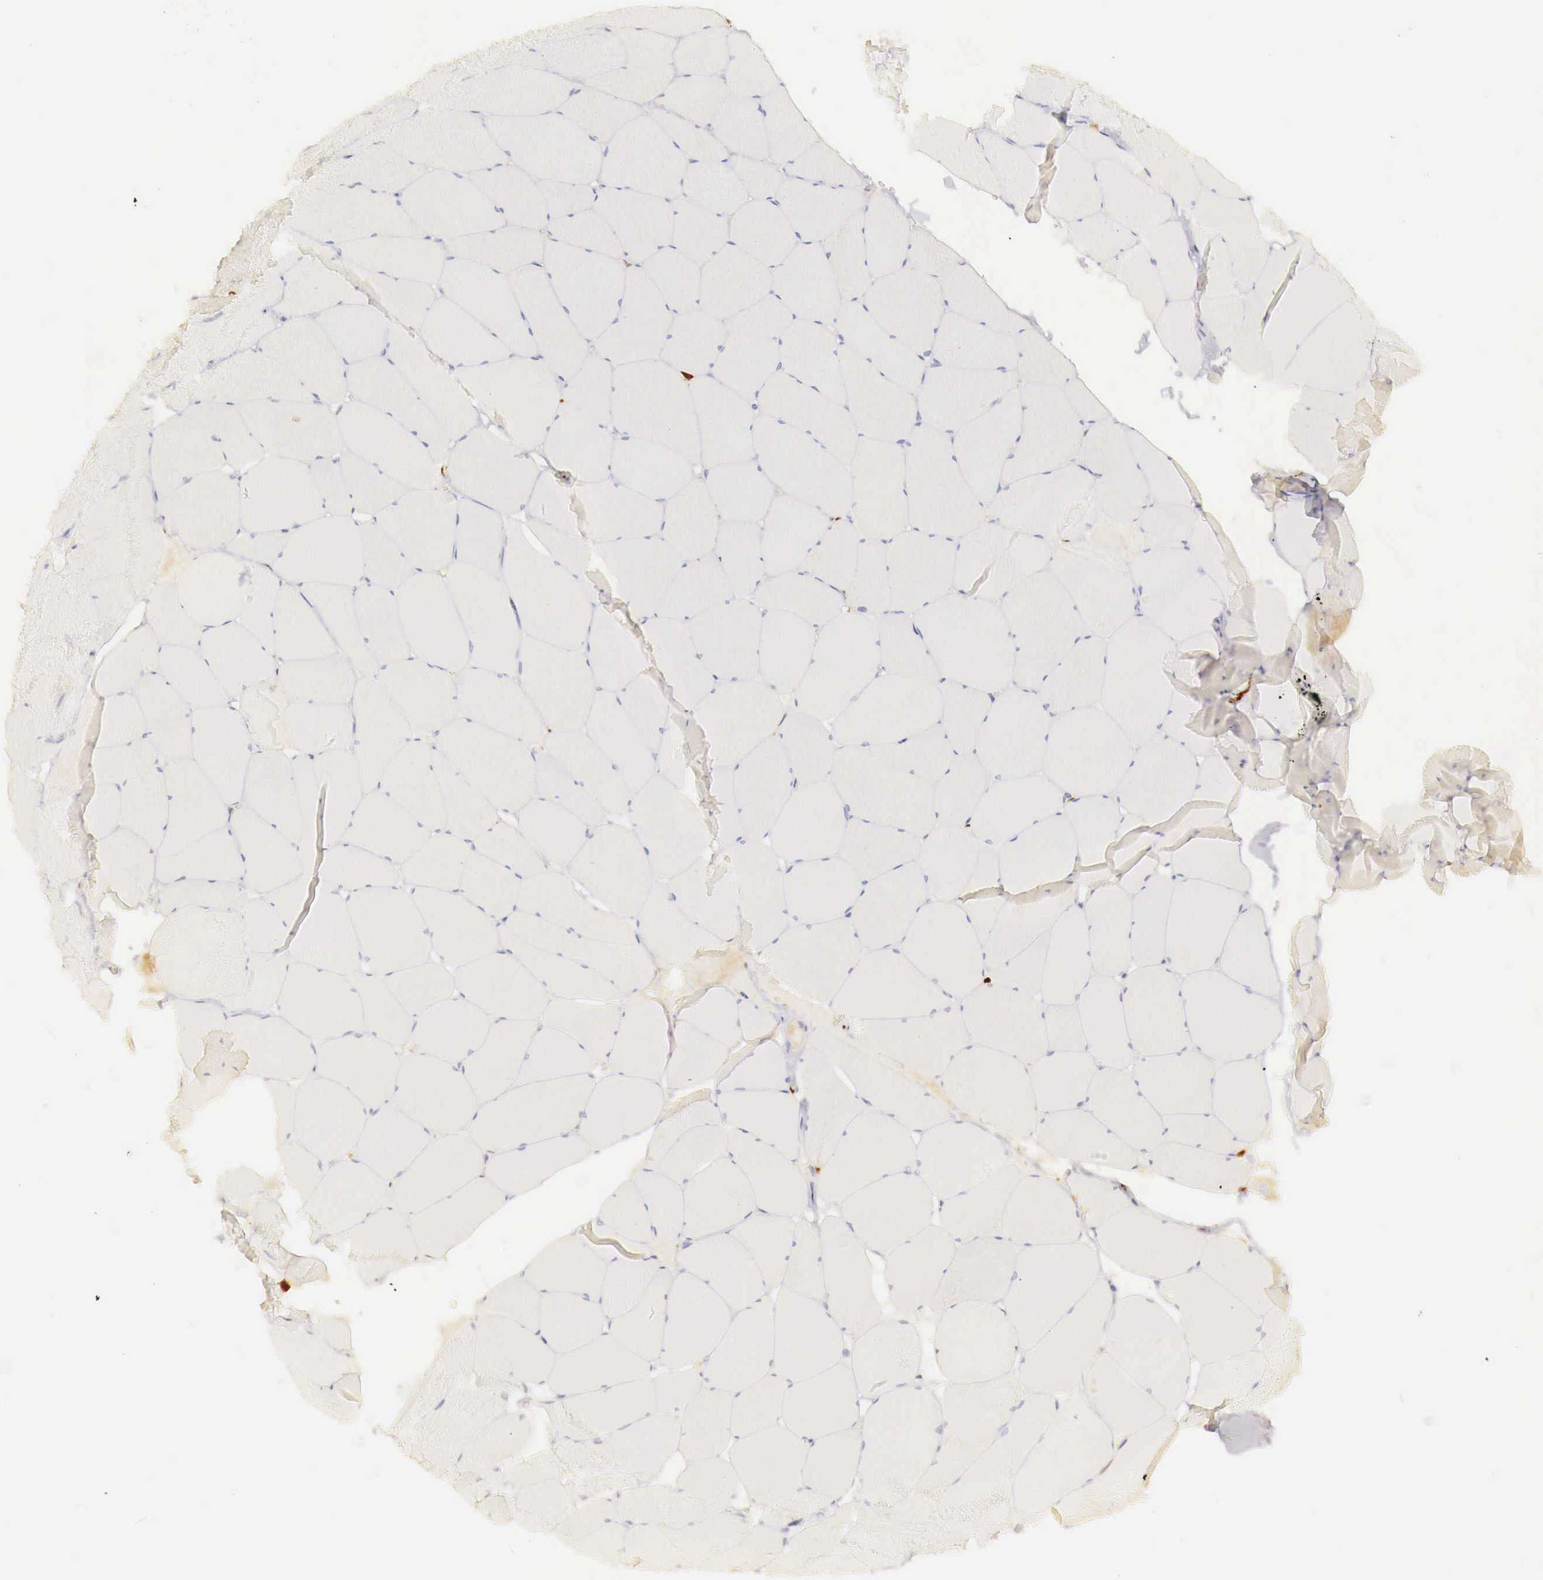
{"staining": {"intensity": "negative", "quantity": "none", "location": "none"}, "tissue": "skeletal muscle", "cell_type": "Myocytes", "image_type": "normal", "snomed": [{"axis": "morphology", "description": "Normal tissue, NOS"}, {"axis": "topography", "description": "Skeletal muscle"}, {"axis": "topography", "description": "Salivary gland"}], "caption": "The immunohistochemistry (IHC) histopathology image has no significant positivity in myocytes of skeletal muscle. (DAB (3,3'-diaminobenzidine) immunohistochemistry (IHC) visualized using brightfield microscopy, high magnification).", "gene": "RENBP", "patient": {"sex": "male", "age": 62}}